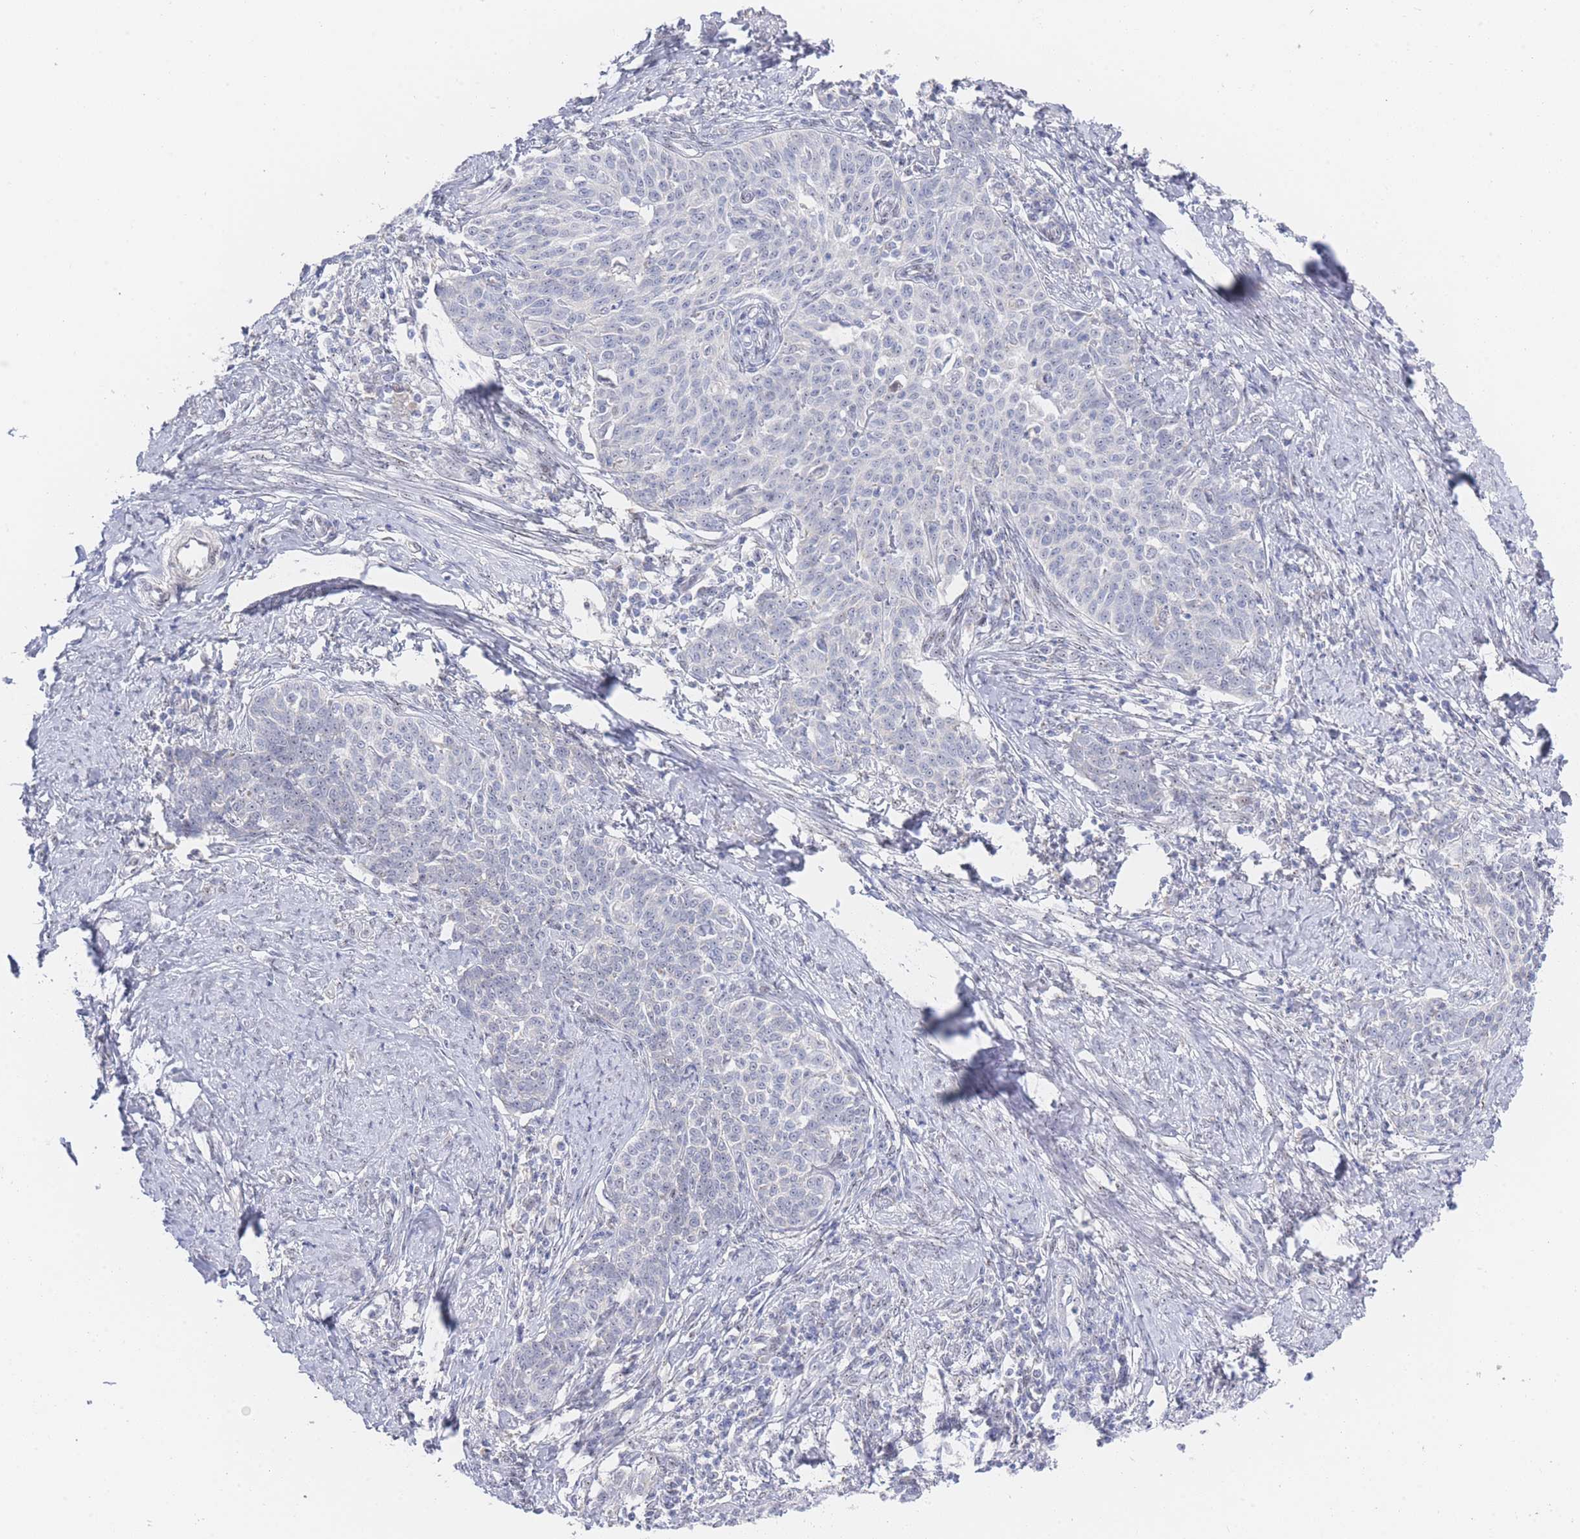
{"staining": {"intensity": "negative", "quantity": "none", "location": "none"}, "tissue": "cervical cancer", "cell_type": "Tumor cells", "image_type": "cancer", "snomed": [{"axis": "morphology", "description": "Squamous cell carcinoma, NOS"}, {"axis": "topography", "description": "Cervix"}], "caption": "This photomicrograph is of cervical cancer stained with IHC to label a protein in brown with the nuclei are counter-stained blue. There is no expression in tumor cells. (Stains: DAB IHC with hematoxylin counter stain, Microscopy: brightfield microscopy at high magnification).", "gene": "ZNF142", "patient": {"sex": "female", "age": 39}}